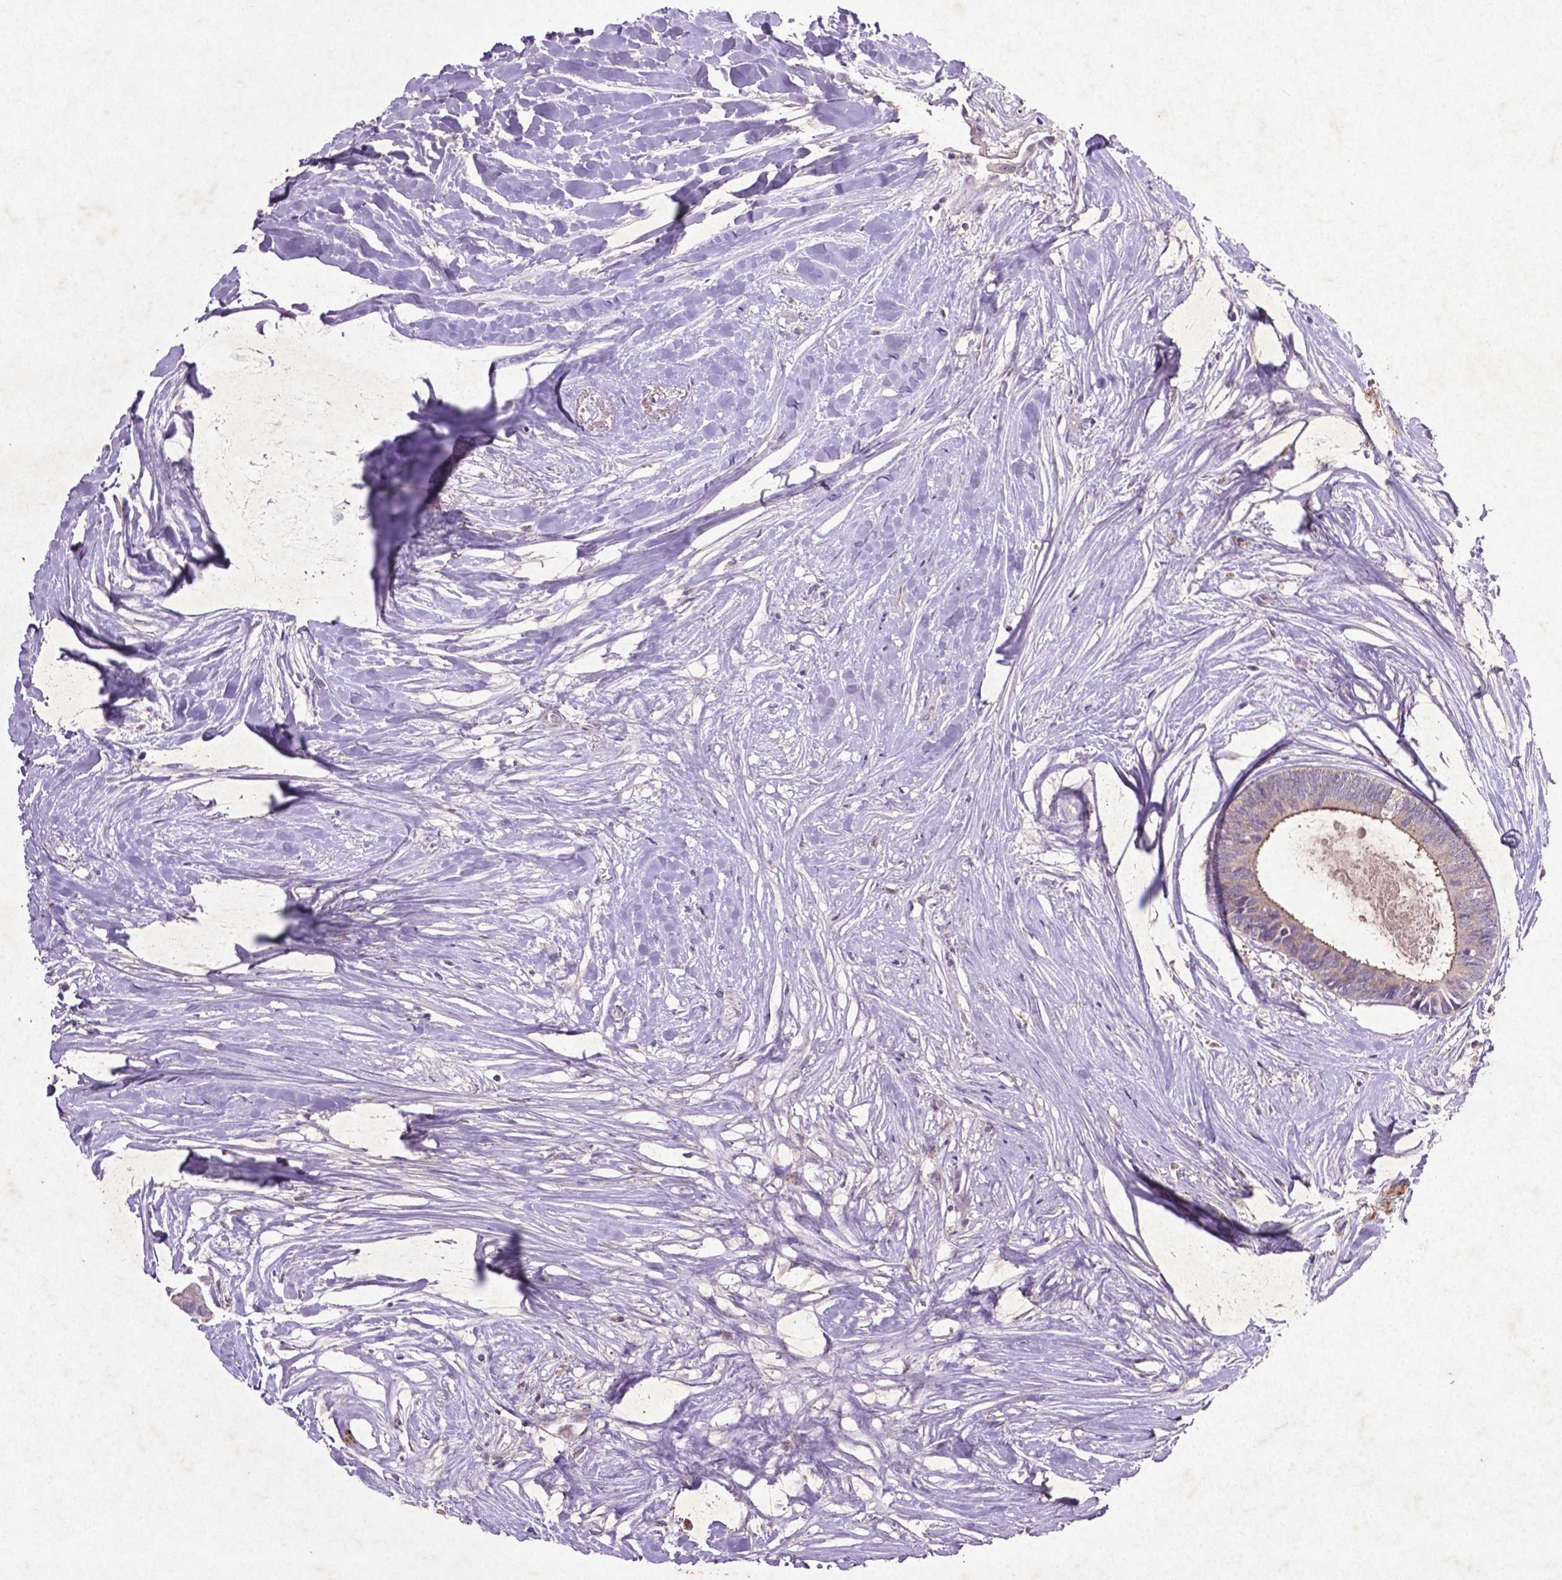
{"staining": {"intensity": "weak", "quantity": "<25%", "location": "cytoplasmic/membranous"}, "tissue": "colorectal cancer", "cell_type": "Tumor cells", "image_type": "cancer", "snomed": [{"axis": "morphology", "description": "Adenocarcinoma, NOS"}, {"axis": "topography", "description": "Colon"}, {"axis": "topography", "description": "Rectum"}], "caption": "Human adenocarcinoma (colorectal) stained for a protein using immunohistochemistry reveals no expression in tumor cells.", "gene": "MTOR", "patient": {"sex": "male", "age": 57}}